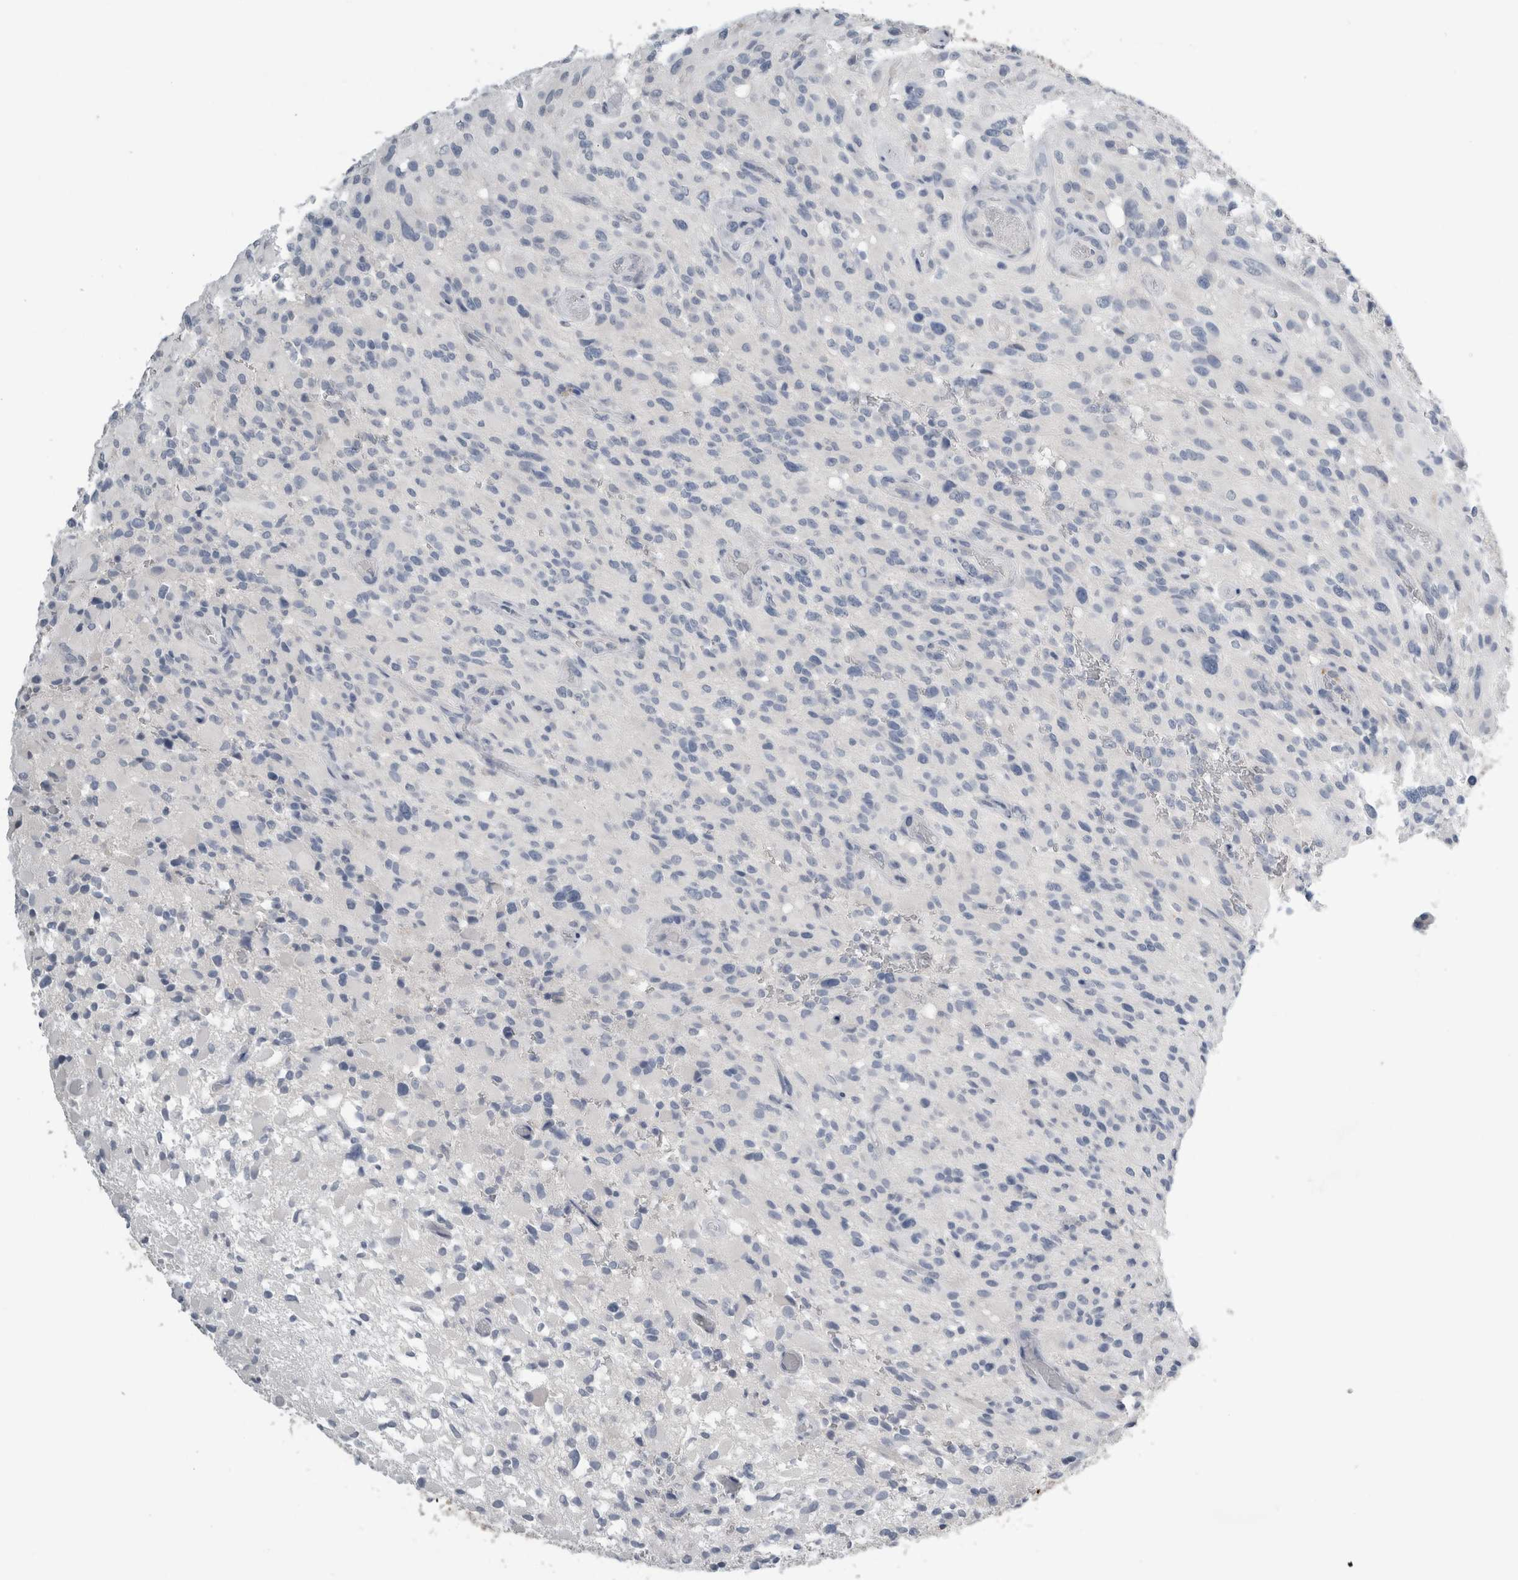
{"staining": {"intensity": "negative", "quantity": "none", "location": "none"}, "tissue": "glioma", "cell_type": "Tumor cells", "image_type": "cancer", "snomed": [{"axis": "morphology", "description": "Glioma, malignant, High grade"}, {"axis": "topography", "description": "Brain"}], "caption": "DAB immunohistochemical staining of high-grade glioma (malignant) exhibits no significant staining in tumor cells. The staining is performed using DAB brown chromogen with nuclei counter-stained in using hematoxylin.", "gene": "NEFM", "patient": {"sex": "male", "age": 71}}